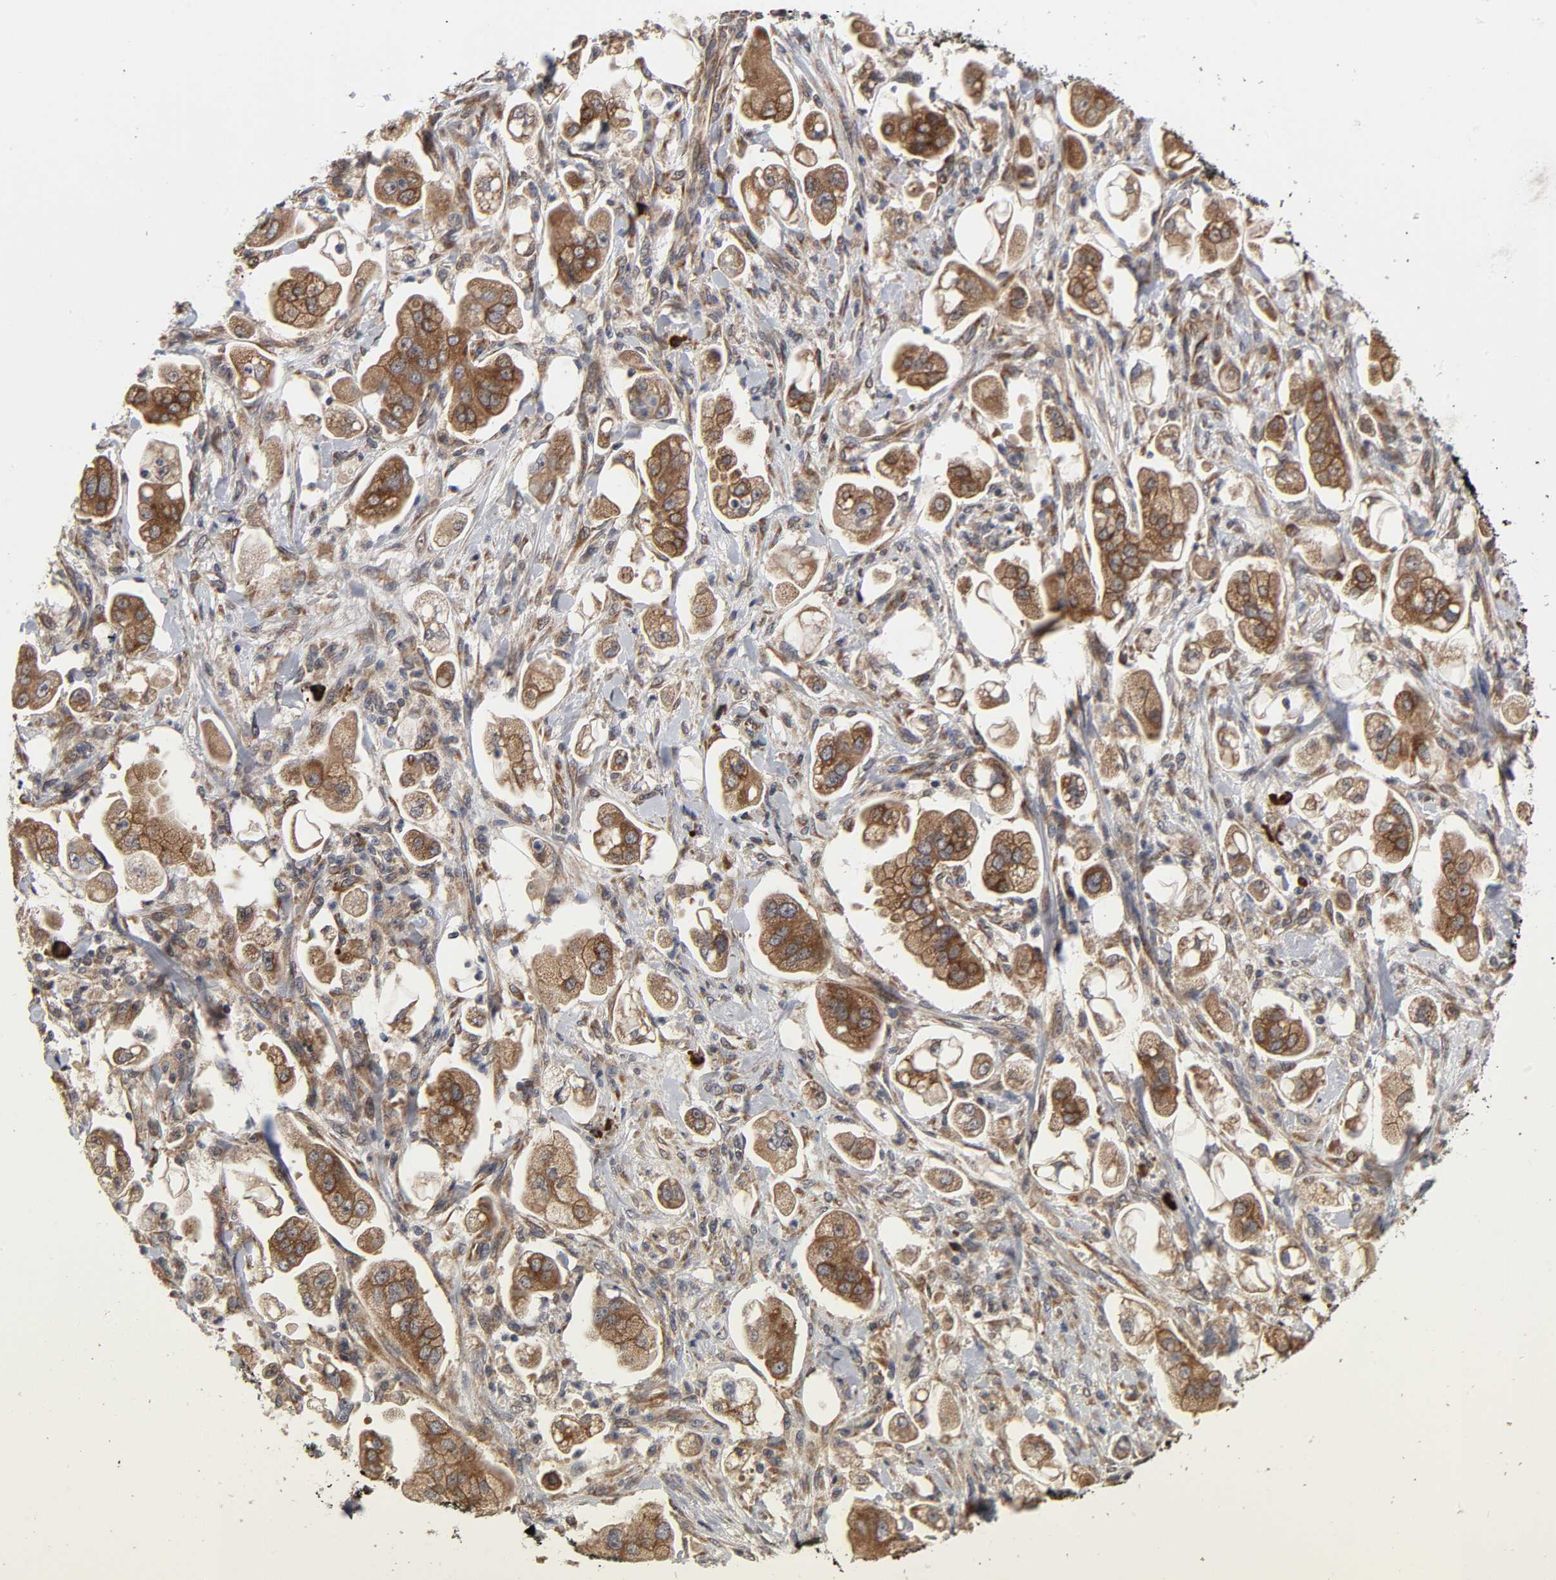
{"staining": {"intensity": "moderate", "quantity": ">75%", "location": "cytoplasmic/membranous"}, "tissue": "stomach cancer", "cell_type": "Tumor cells", "image_type": "cancer", "snomed": [{"axis": "morphology", "description": "Adenocarcinoma, NOS"}, {"axis": "topography", "description": "Stomach"}], "caption": "This image demonstrates immunohistochemistry staining of stomach adenocarcinoma, with medium moderate cytoplasmic/membranous positivity in about >75% of tumor cells.", "gene": "SLC30A9", "patient": {"sex": "male", "age": 62}}